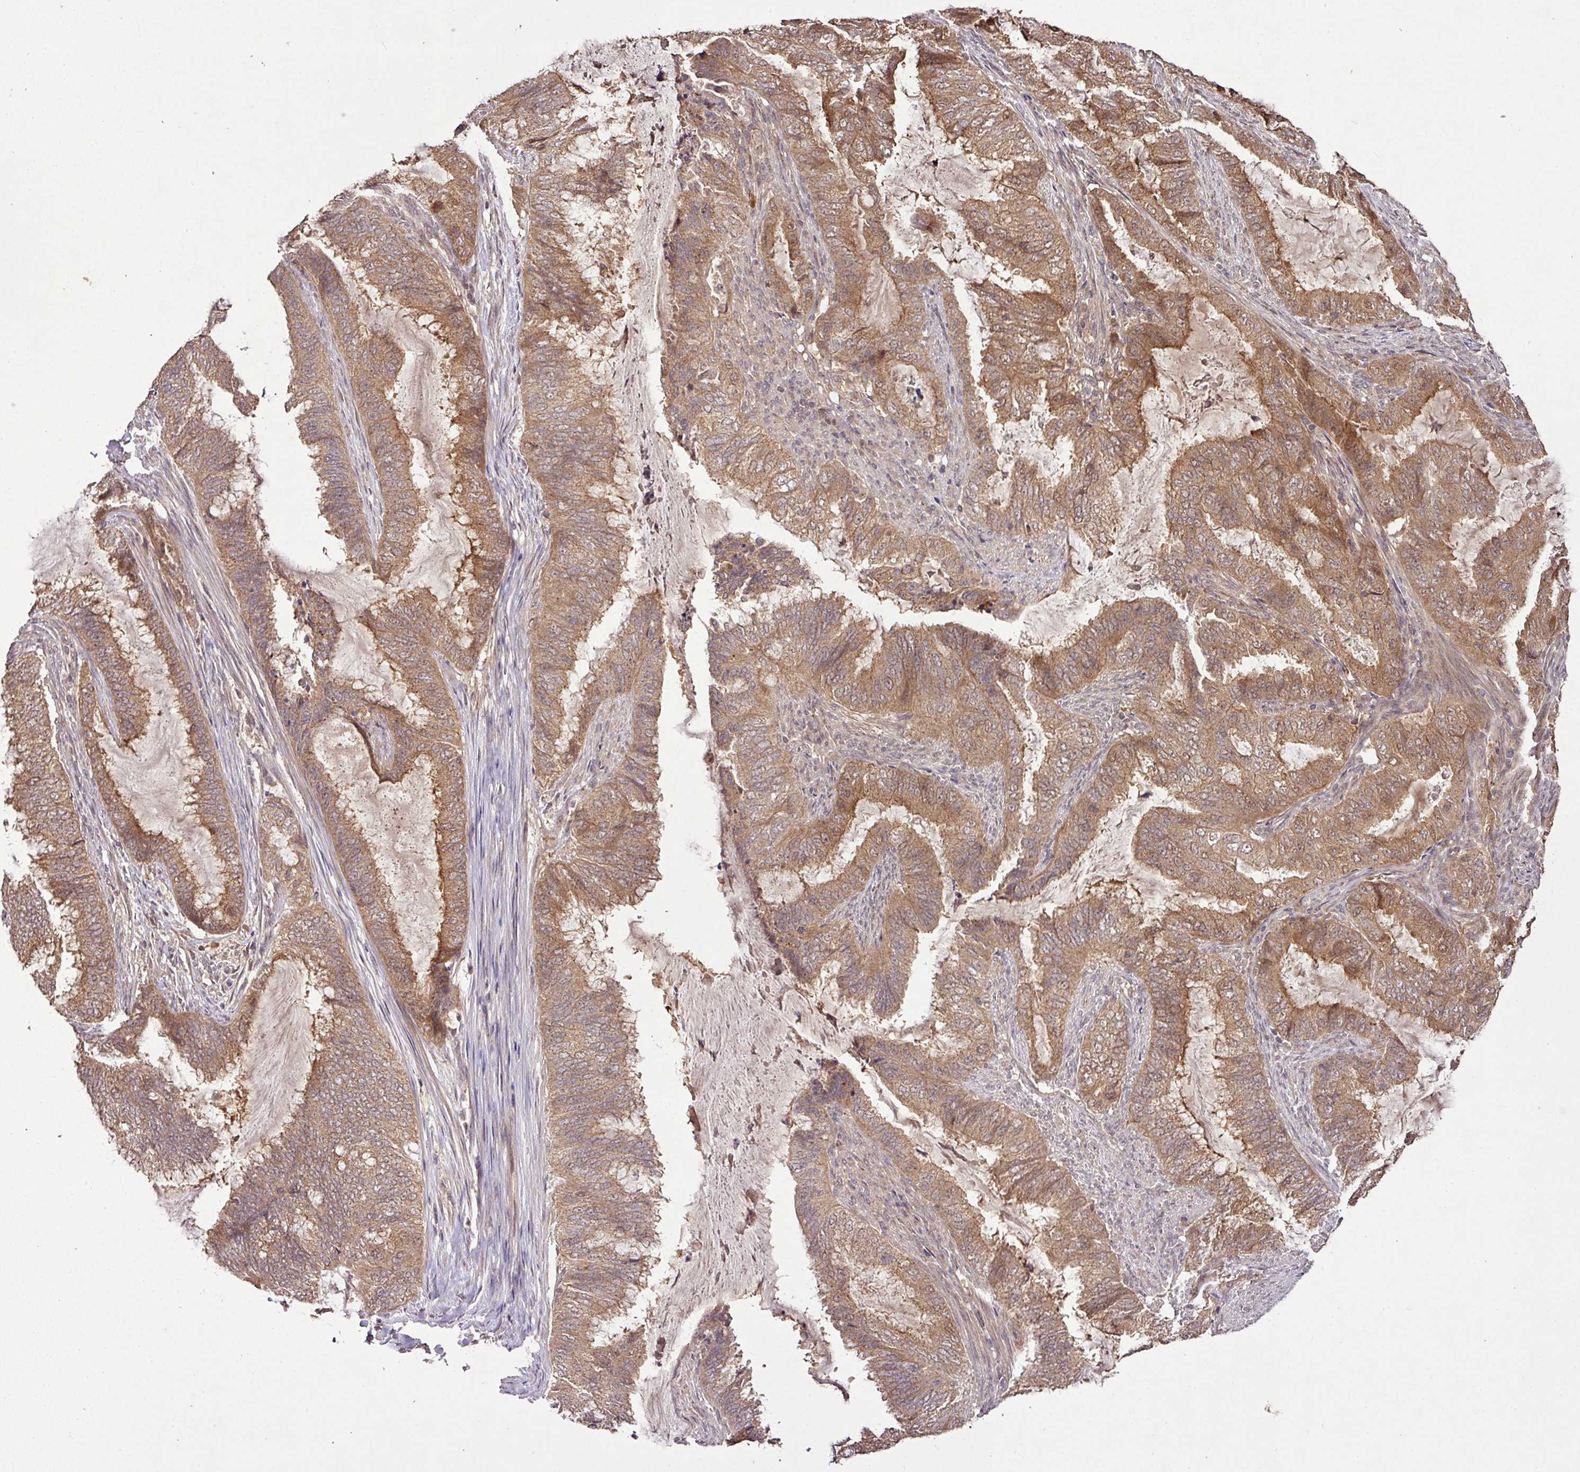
{"staining": {"intensity": "moderate", "quantity": ">75%", "location": "cytoplasmic/membranous"}, "tissue": "endometrial cancer", "cell_type": "Tumor cells", "image_type": "cancer", "snomed": [{"axis": "morphology", "description": "Adenocarcinoma, NOS"}, {"axis": "topography", "description": "Endometrium"}], "caption": "Protein staining of endometrial adenocarcinoma tissue displays moderate cytoplasmic/membranous staining in about >75% of tumor cells.", "gene": "FAIM", "patient": {"sex": "female", "age": 51}}